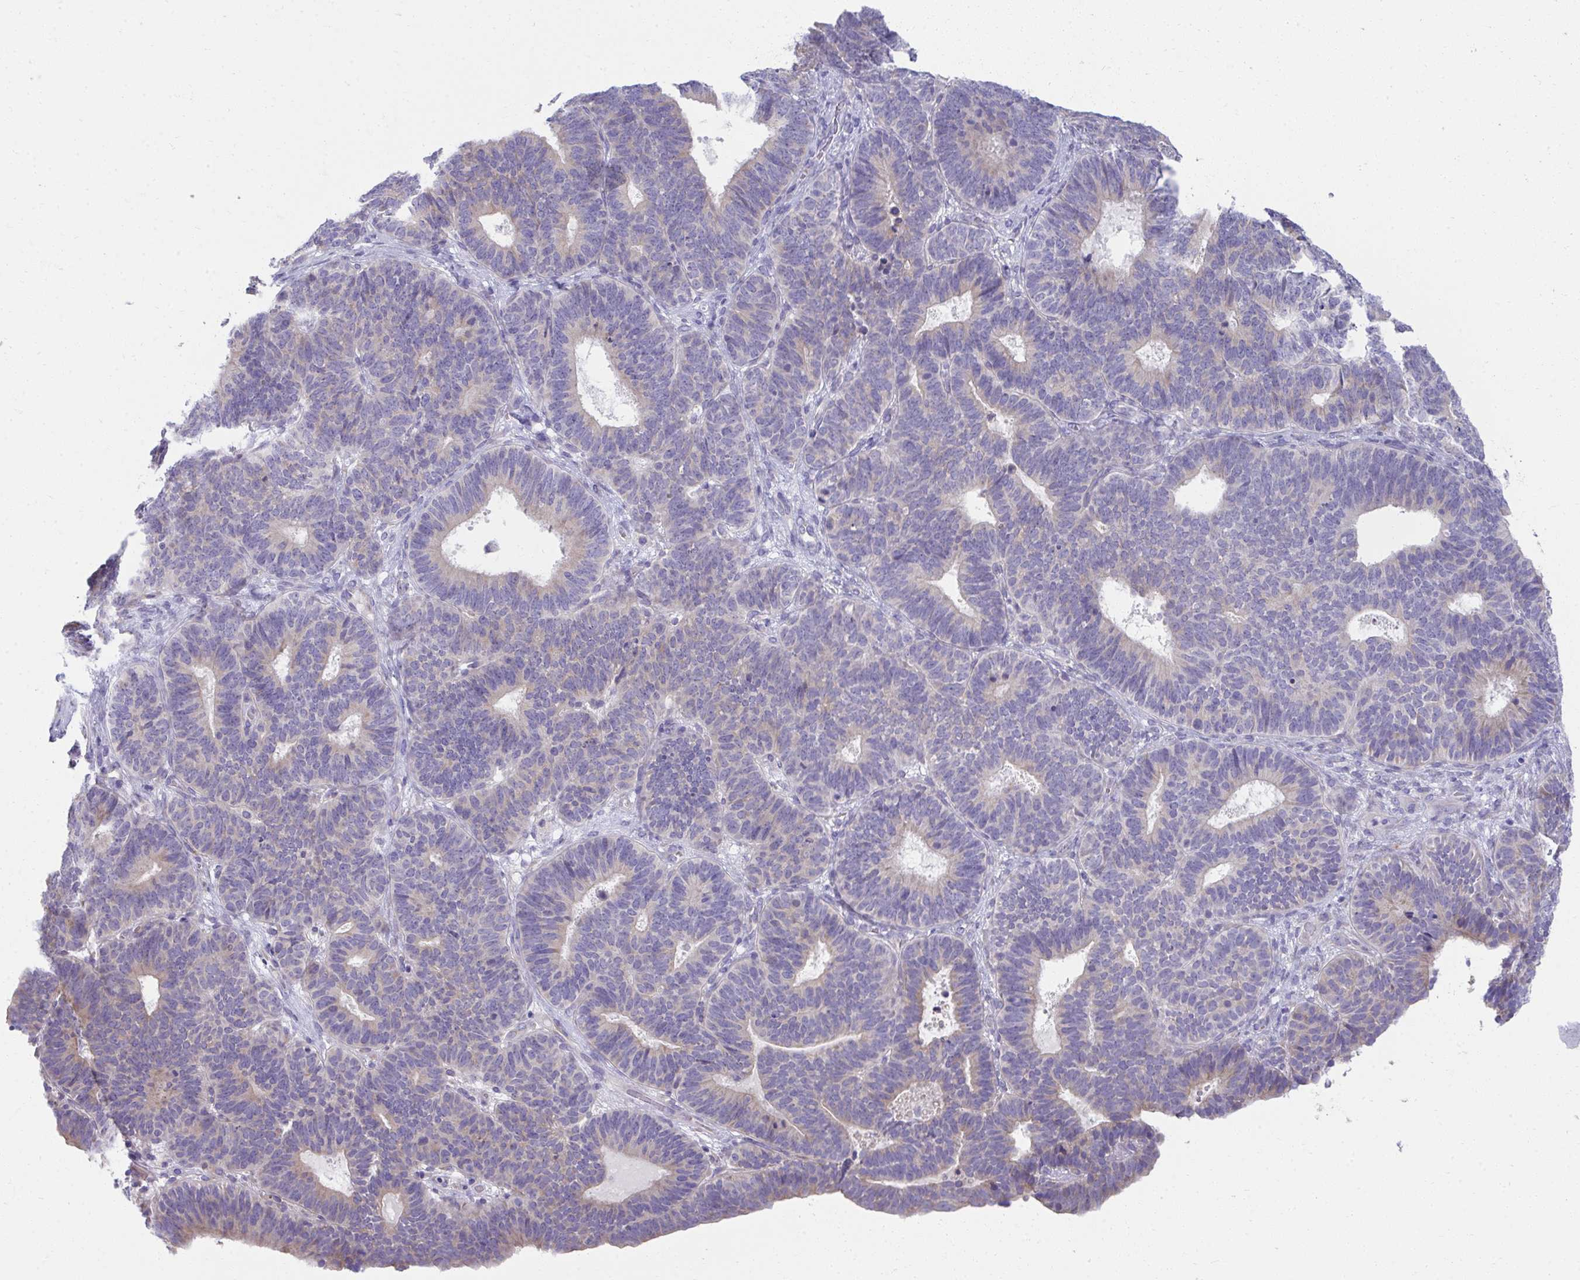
{"staining": {"intensity": "weak", "quantity": "<25%", "location": "cytoplasmic/membranous"}, "tissue": "endometrial cancer", "cell_type": "Tumor cells", "image_type": "cancer", "snomed": [{"axis": "morphology", "description": "Adenocarcinoma, NOS"}, {"axis": "topography", "description": "Endometrium"}], "caption": "Immunohistochemistry image of human endometrial cancer stained for a protein (brown), which shows no expression in tumor cells. (DAB (3,3'-diaminobenzidine) IHC visualized using brightfield microscopy, high magnification).", "gene": "FASLG", "patient": {"sex": "female", "age": 70}}